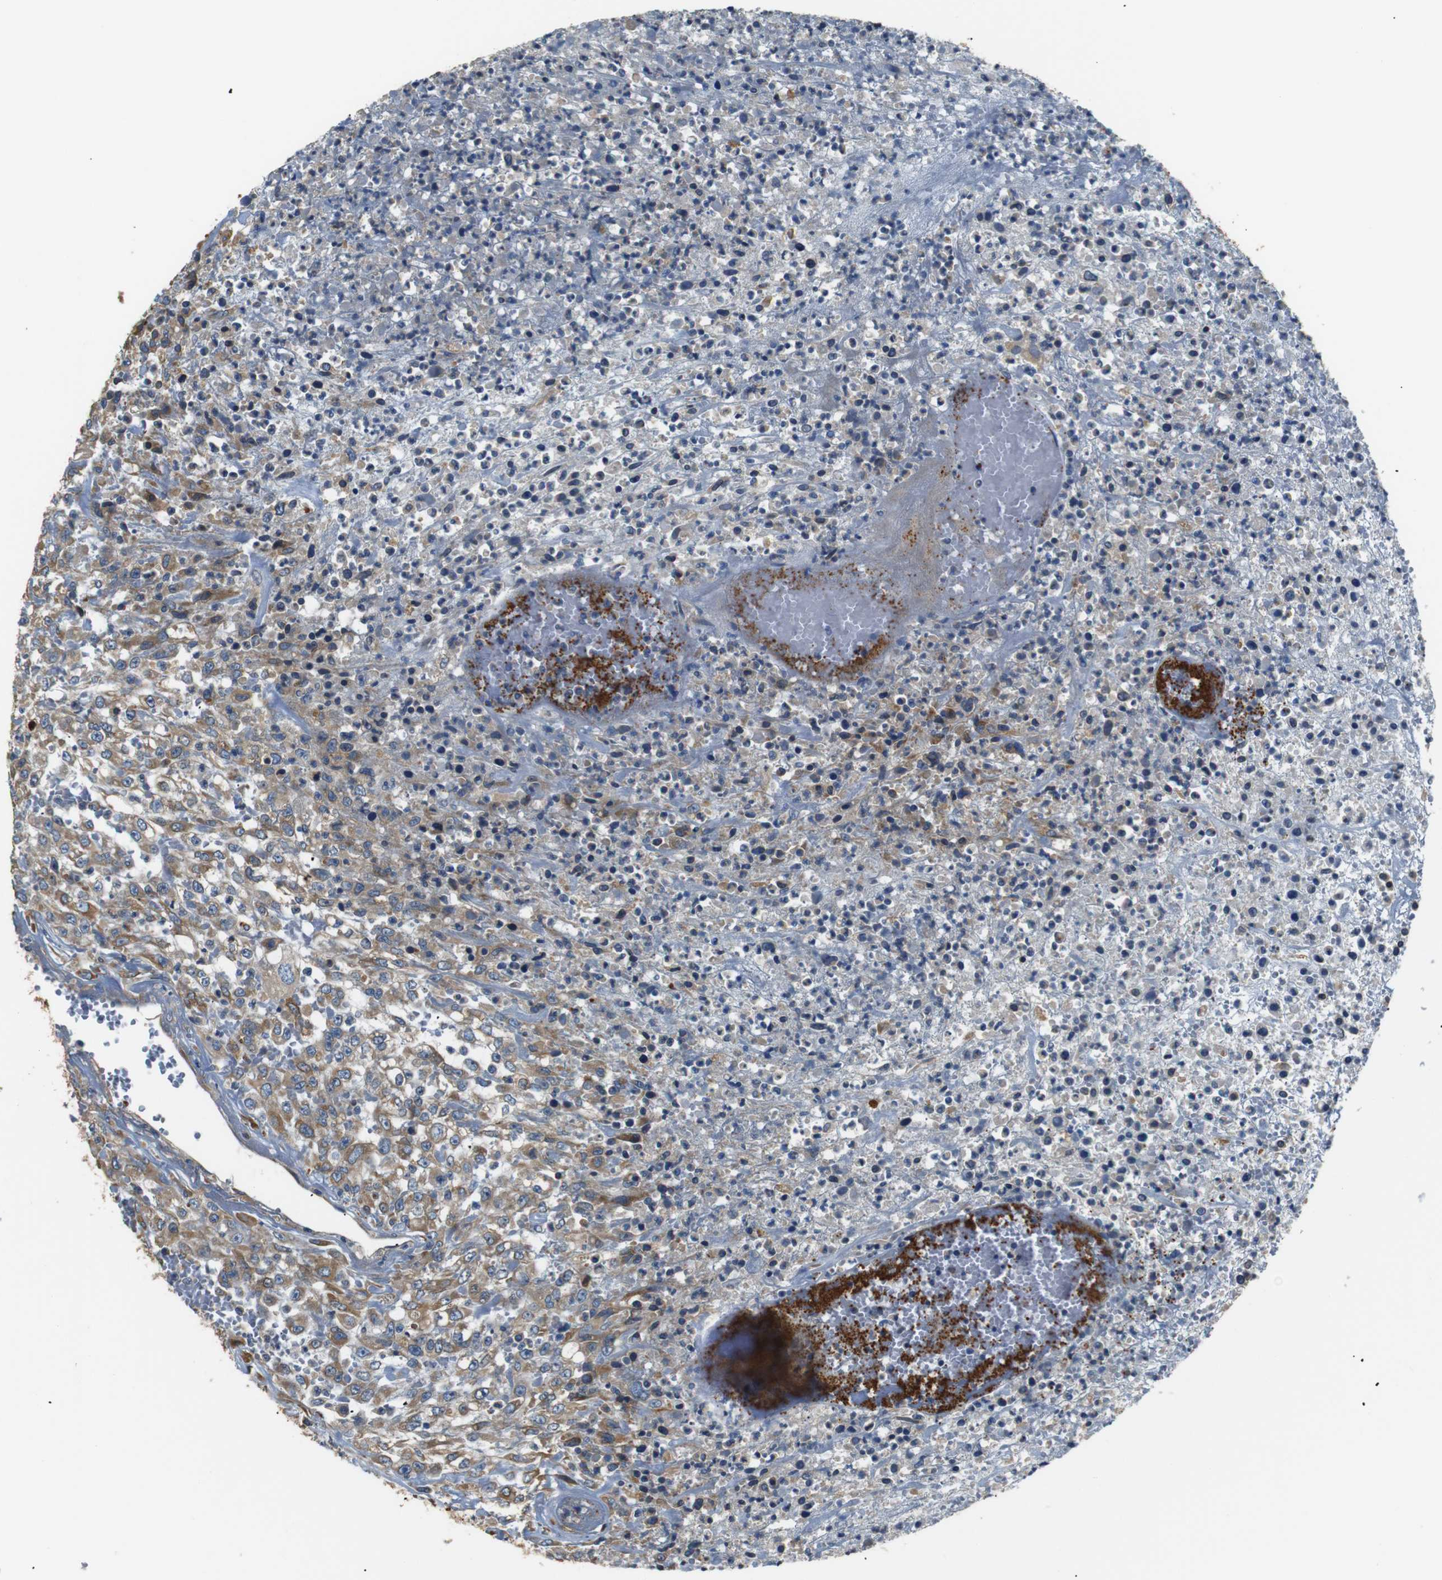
{"staining": {"intensity": "weak", "quantity": ">75%", "location": "cytoplasmic/membranous"}, "tissue": "urothelial cancer", "cell_type": "Tumor cells", "image_type": "cancer", "snomed": [{"axis": "morphology", "description": "Urothelial carcinoma, High grade"}, {"axis": "topography", "description": "Urinary bladder"}], "caption": "Protein expression analysis of human urothelial cancer reveals weak cytoplasmic/membranous staining in about >75% of tumor cells.", "gene": "TMED2", "patient": {"sex": "male", "age": 46}}